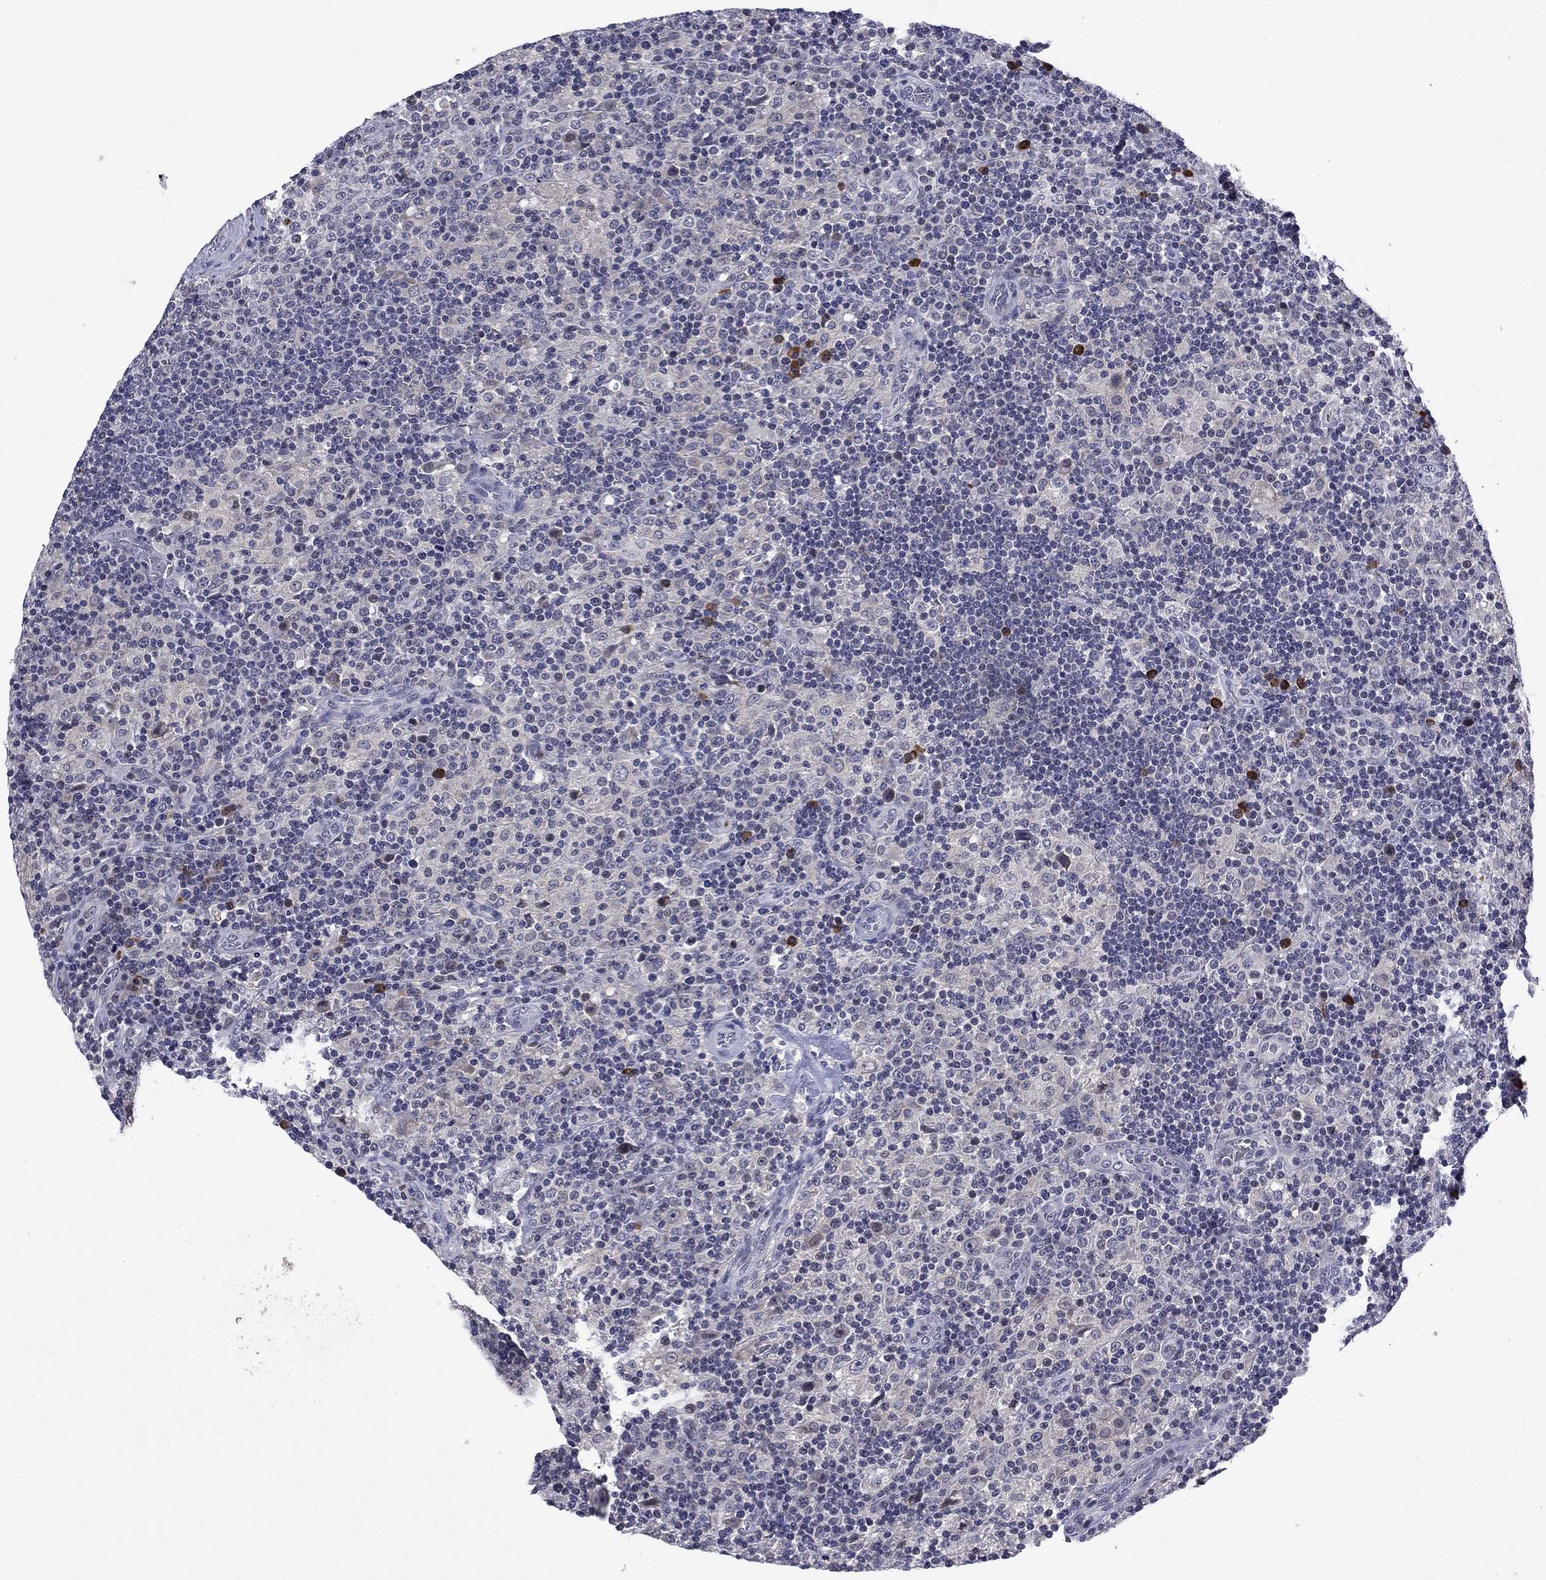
{"staining": {"intensity": "negative", "quantity": "none", "location": "none"}, "tissue": "lymphoma", "cell_type": "Tumor cells", "image_type": "cancer", "snomed": [{"axis": "morphology", "description": "Hodgkin's disease, NOS"}, {"axis": "topography", "description": "Lymph node"}], "caption": "The immunohistochemistry histopathology image has no significant positivity in tumor cells of Hodgkin's disease tissue.", "gene": "ECM1", "patient": {"sex": "male", "age": 70}}